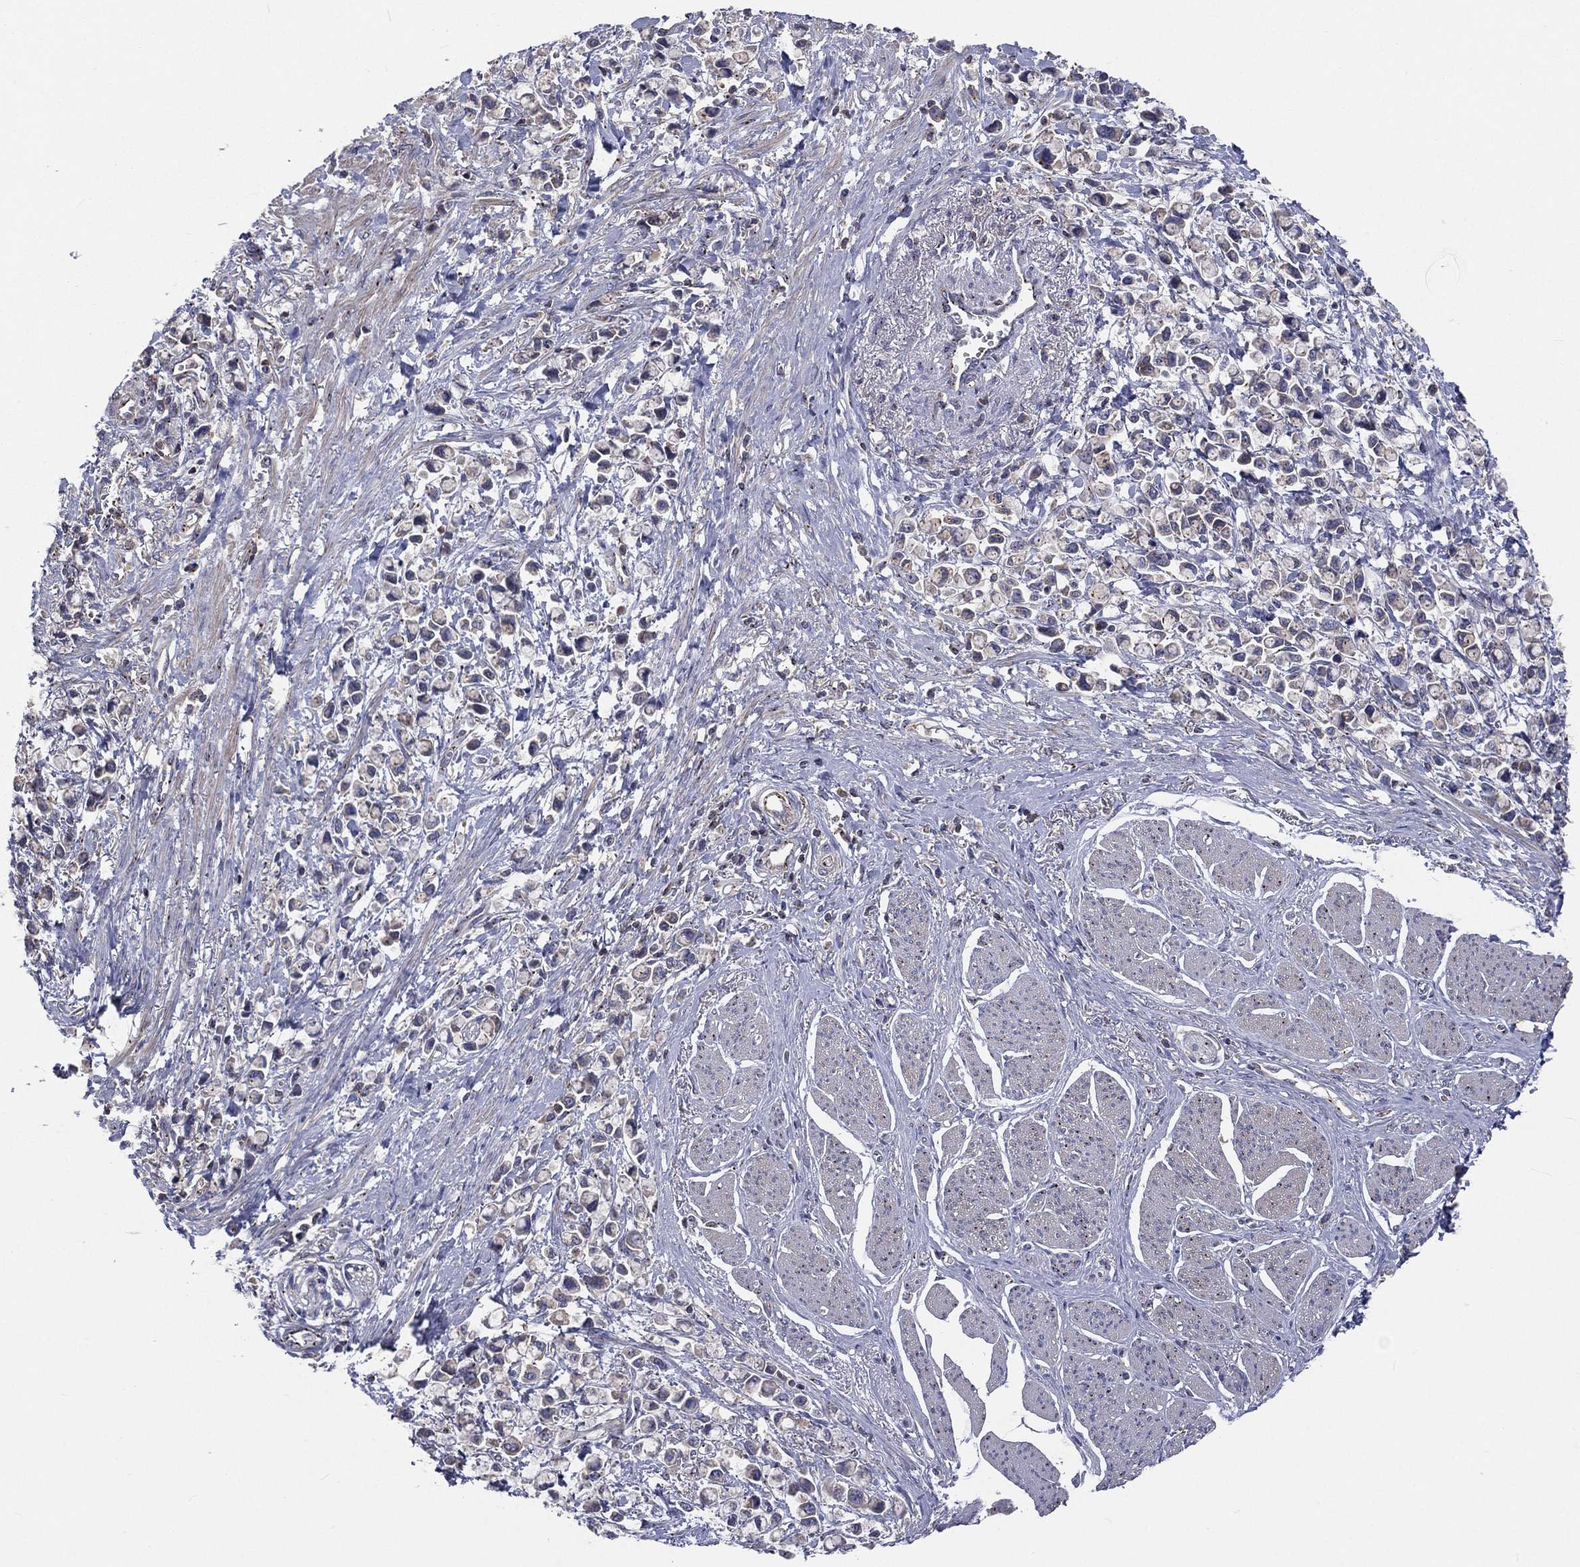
{"staining": {"intensity": "negative", "quantity": "none", "location": "none"}, "tissue": "stomach cancer", "cell_type": "Tumor cells", "image_type": "cancer", "snomed": [{"axis": "morphology", "description": "Adenocarcinoma, NOS"}, {"axis": "topography", "description": "Stomach"}], "caption": "Tumor cells are negative for protein expression in human stomach cancer.", "gene": "CROCC", "patient": {"sex": "female", "age": 81}}